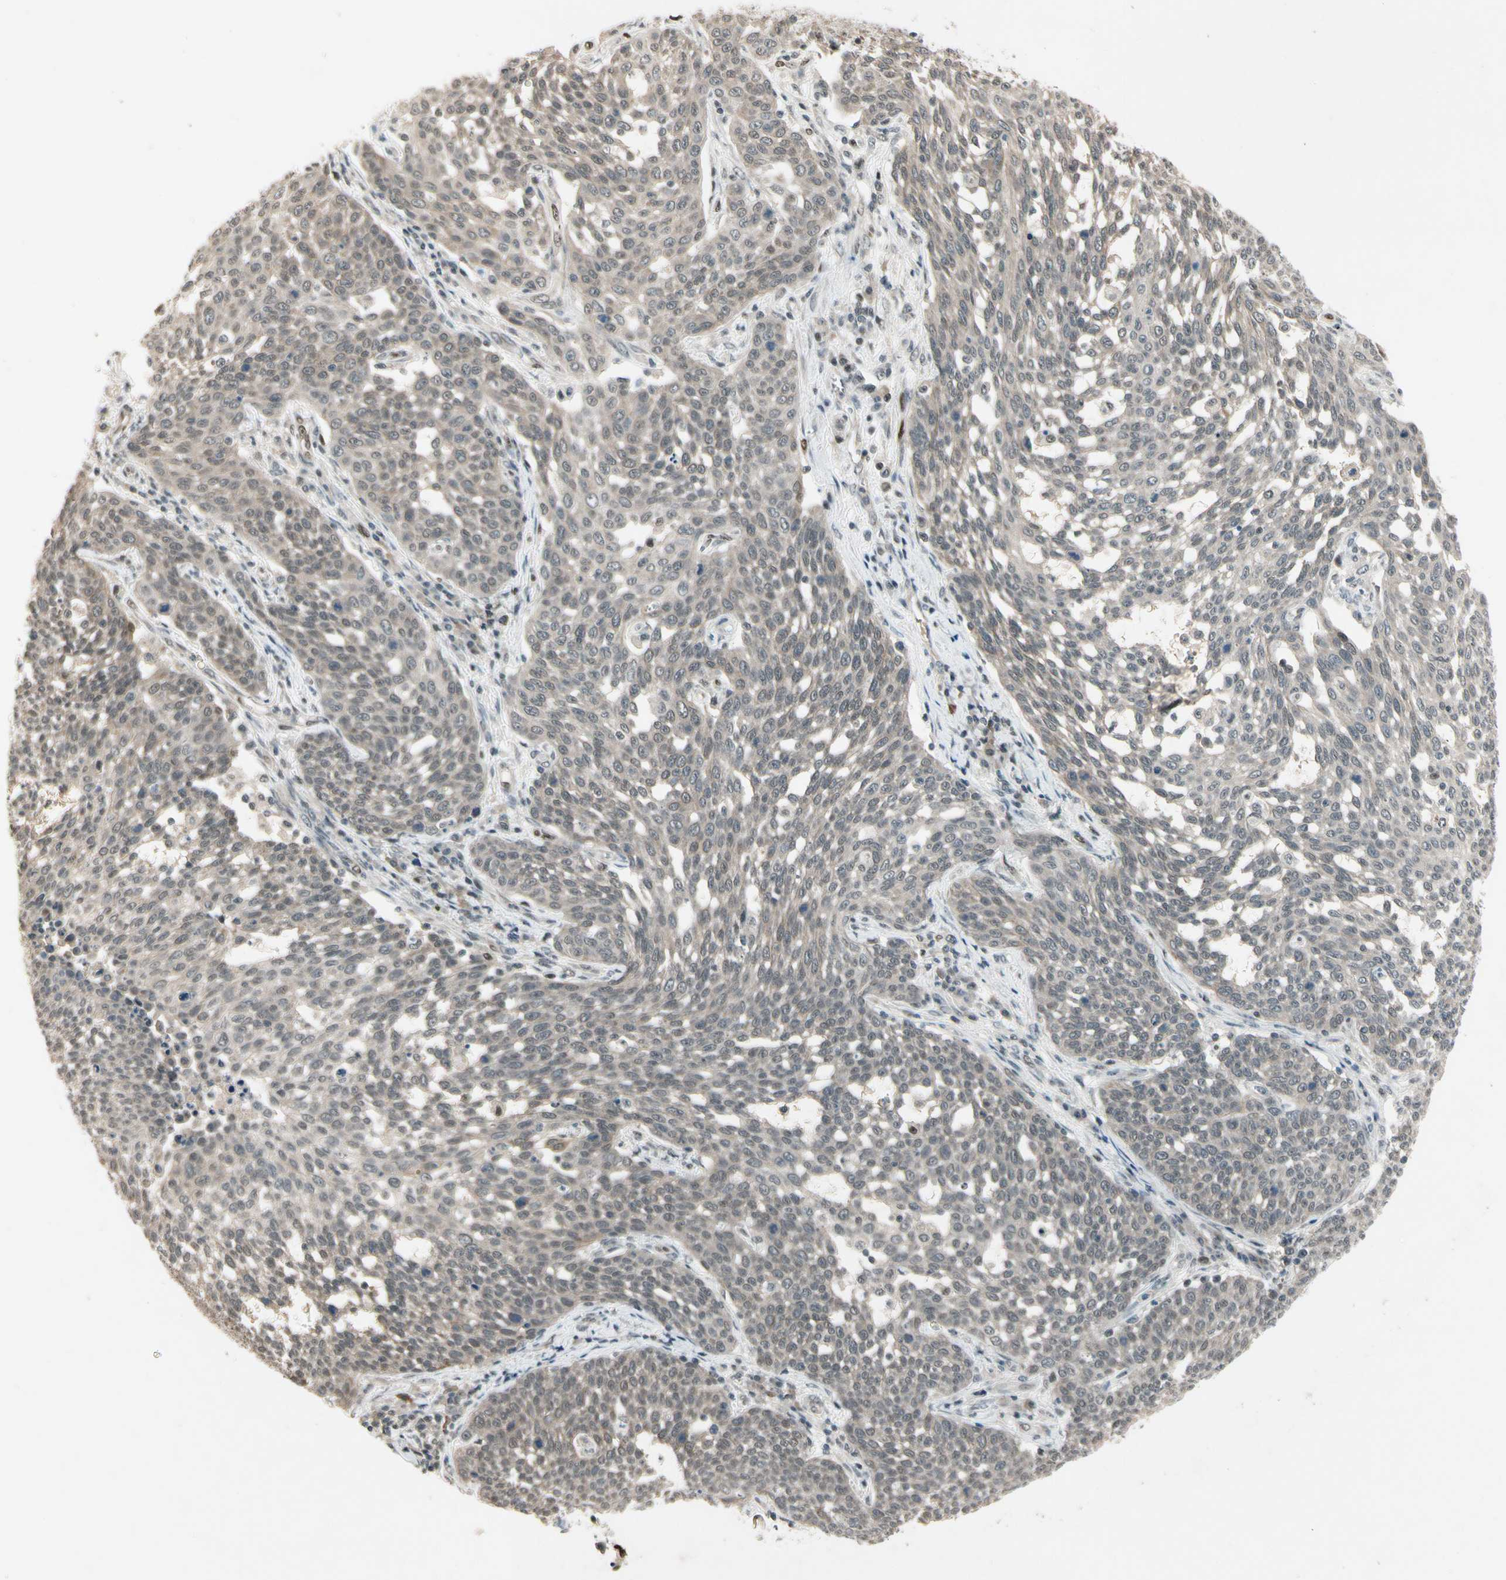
{"staining": {"intensity": "negative", "quantity": "none", "location": "none"}, "tissue": "cervical cancer", "cell_type": "Tumor cells", "image_type": "cancer", "snomed": [{"axis": "morphology", "description": "Squamous cell carcinoma, NOS"}, {"axis": "topography", "description": "Cervix"}], "caption": "This is an immunohistochemistry photomicrograph of squamous cell carcinoma (cervical). There is no expression in tumor cells.", "gene": "CDK11A", "patient": {"sex": "female", "age": 34}}